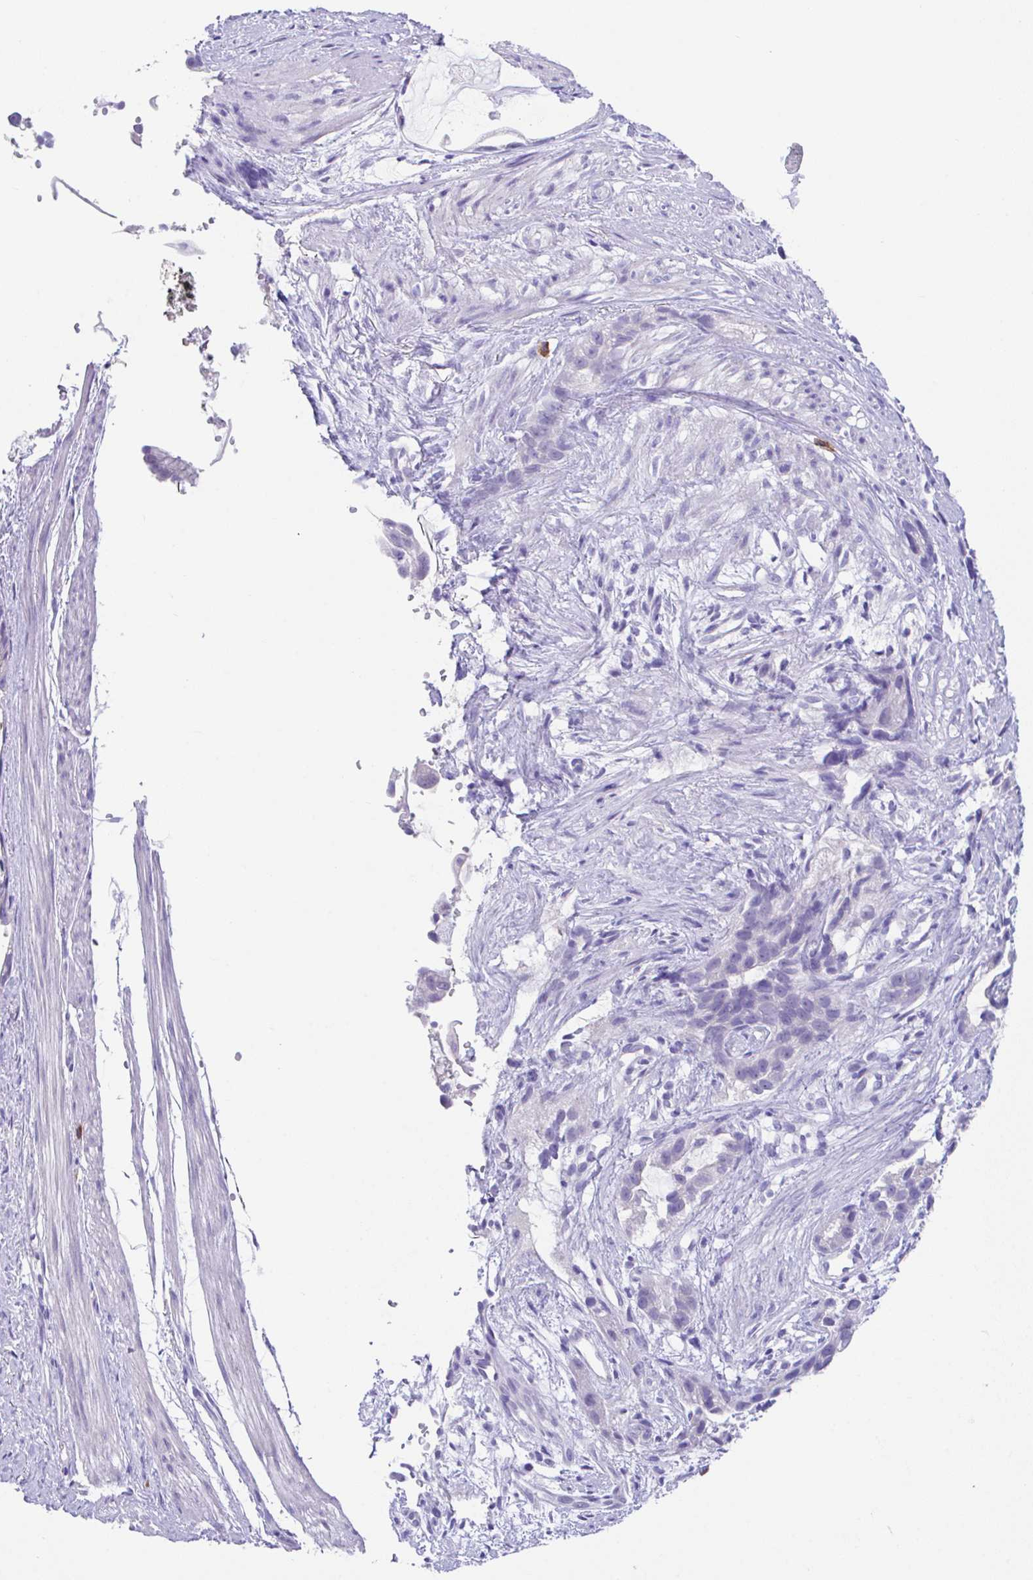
{"staining": {"intensity": "negative", "quantity": "none", "location": "none"}, "tissue": "stomach cancer", "cell_type": "Tumor cells", "image_type": "cancer", "snomed": [{"axis": "morphology", "description": "Adenocarcinoma, NOS"}, {"axis": "topography", "description": "Stomach"}], "caption": "Tumor cells show no significant protein expression in stomach adenocarcinoma.", "gene": "HACD4", "patient": {"sex": "male", "age": 55}}